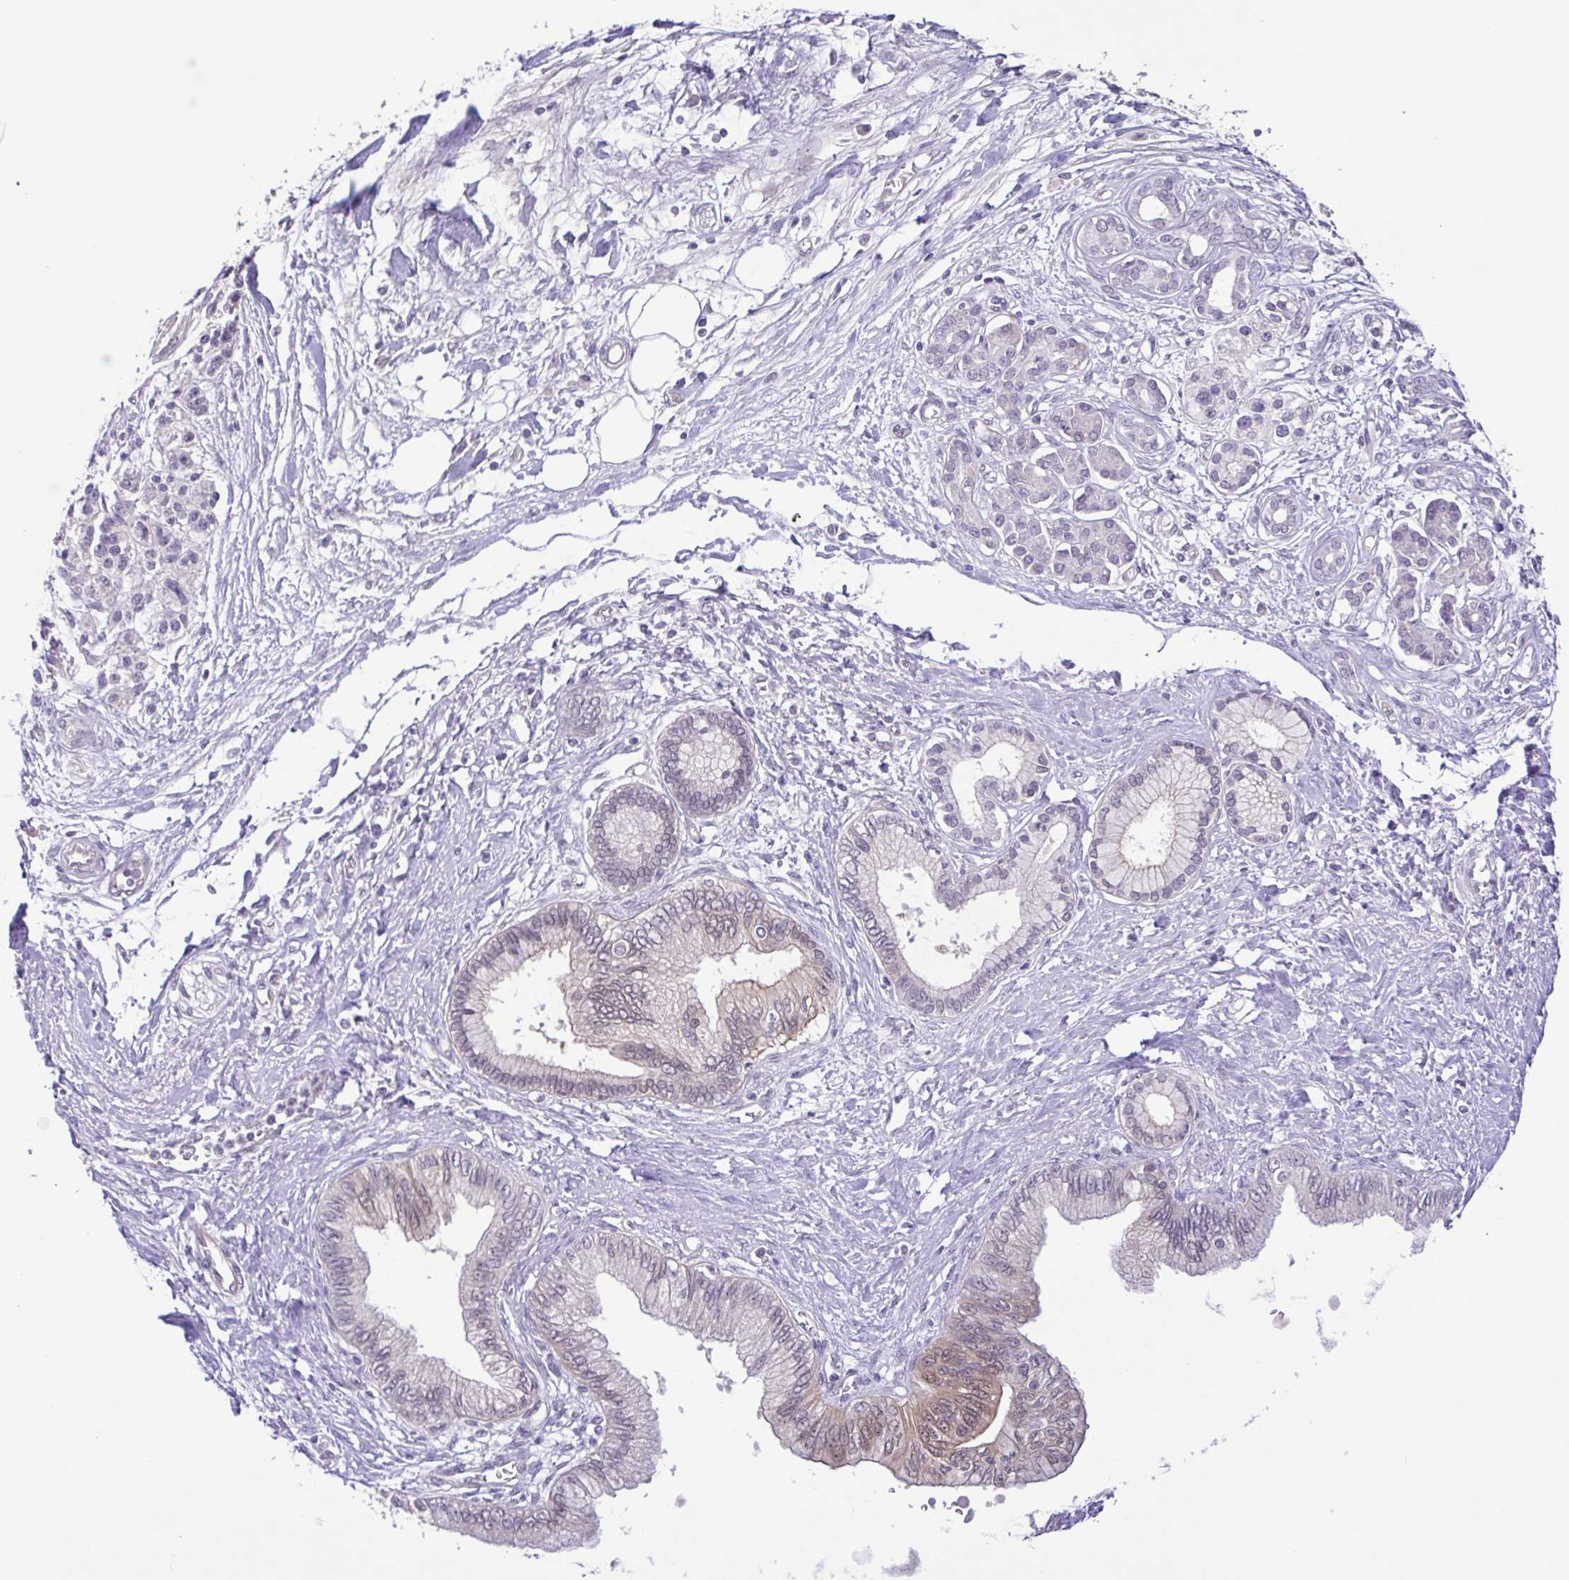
{"staining": {"intensity": "weak", "quantity": "<25%", "location": "cytoplasmic/membranous,nuclear"}, "tissue": "pancreatic cancer", "cell_type": "Tumor cells", "image_type": "cancer", "snomed": [{"axis": "morphology", "description": "Adenocarcinoma, NOS"}, {"axis": "topography", "description": "Pancreas"}], "caption": "Immunohistochemical staining of human adenocarcinoma (pancreatic) reveals no significant staining in tumor cells.", "gene": "IL1RN", "patient": {"sex": "female", "age": 77}}